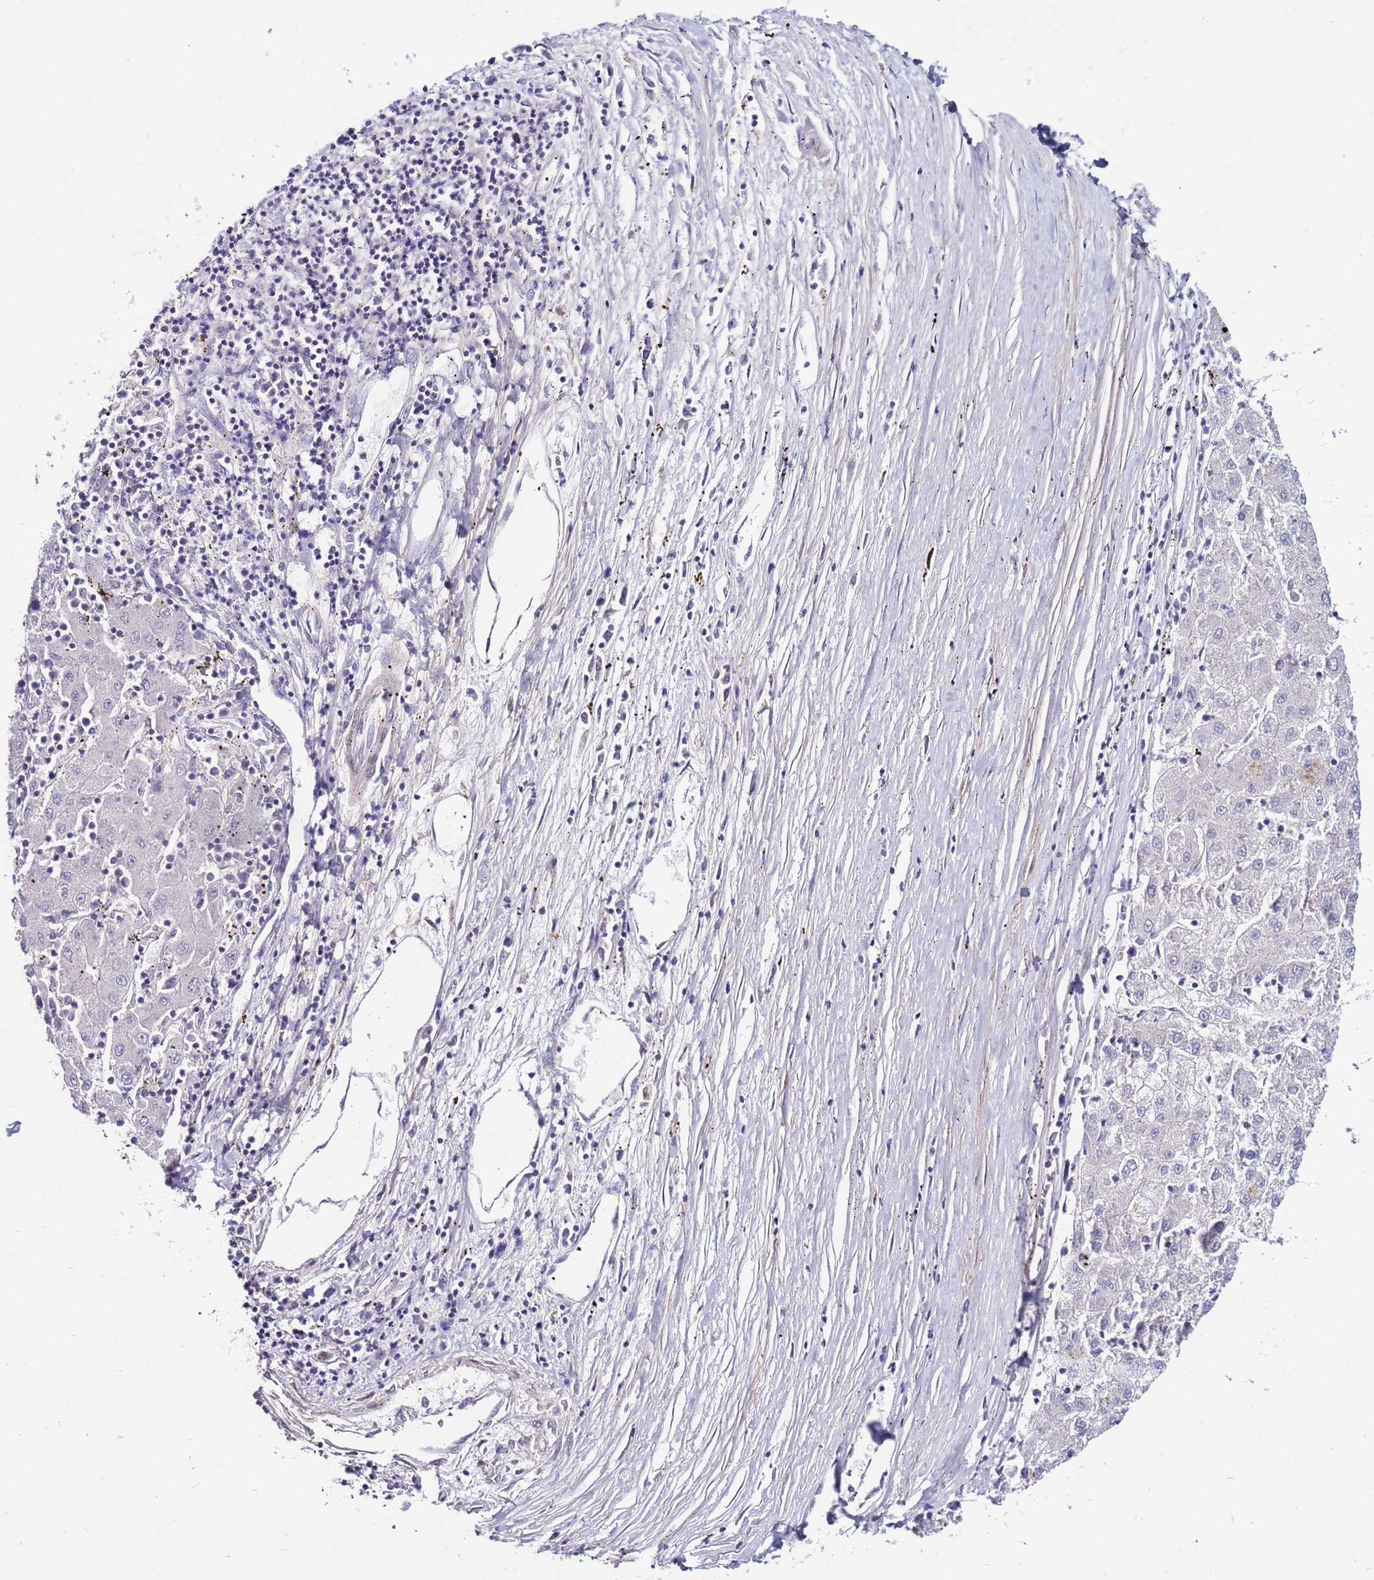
{"staining": {"intensity": "negative", "quantity": "none", "location": "none"}, "tissue": "liver cancer", "cell_type": "Tumor cells", "image_type": "cancer", "snomed": [{"axis": "morphology", "description": "Carcinoma, Hepatocellular, NOS"}, {"axis": "topography", "description": "Liver"}], "caption": "Image shows no significant protein staining in tumor cells of hepatocellular carcinoma (liver).", "gene": "CLEC4M", "patient": {"sex": "male", "age": 72}}